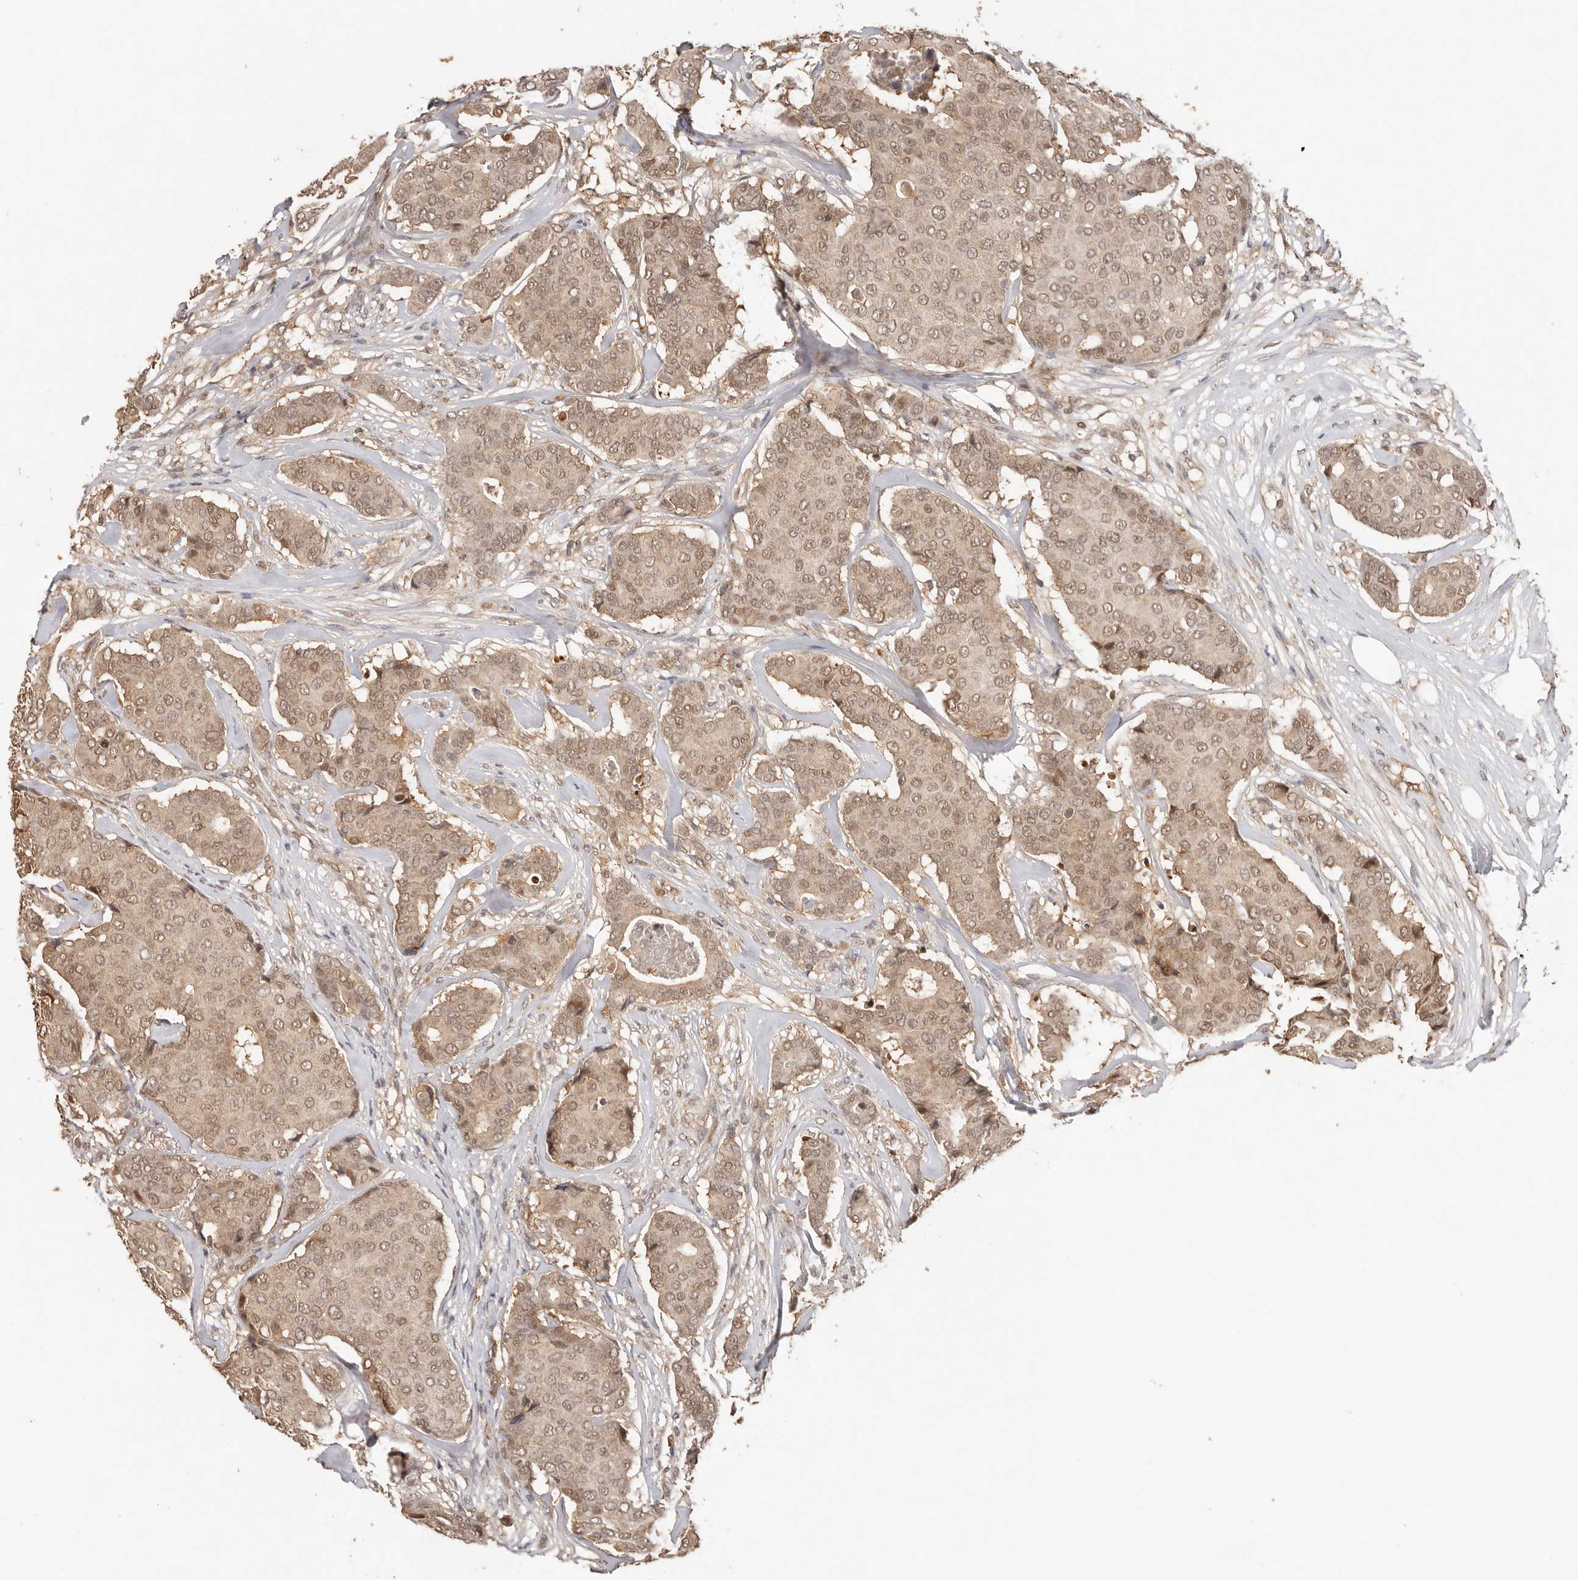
{"staining": {"intensity": "moderate", "quantity": ">75%", "location": "cytoplasmic/membranous,nuclear"}, "tissue": "breast cancer", "cell_type": "Tumor cells", "image_type": "cancer", "snomed": [{"axis": "morphology", "description": "Duct carcinoma"}, {"axis": "topography", "description": "Breast"}], "caption": "This photomicrograph reveals immunohistochemistry (IHC) staining of human breast intraductal carcinoma, with medium moderate cytoplasmic/membranous and nuclear expression in about >75% of tumor cells.", "gene": "PSMA5", "patient": {"sex": "female", "age": 75}}